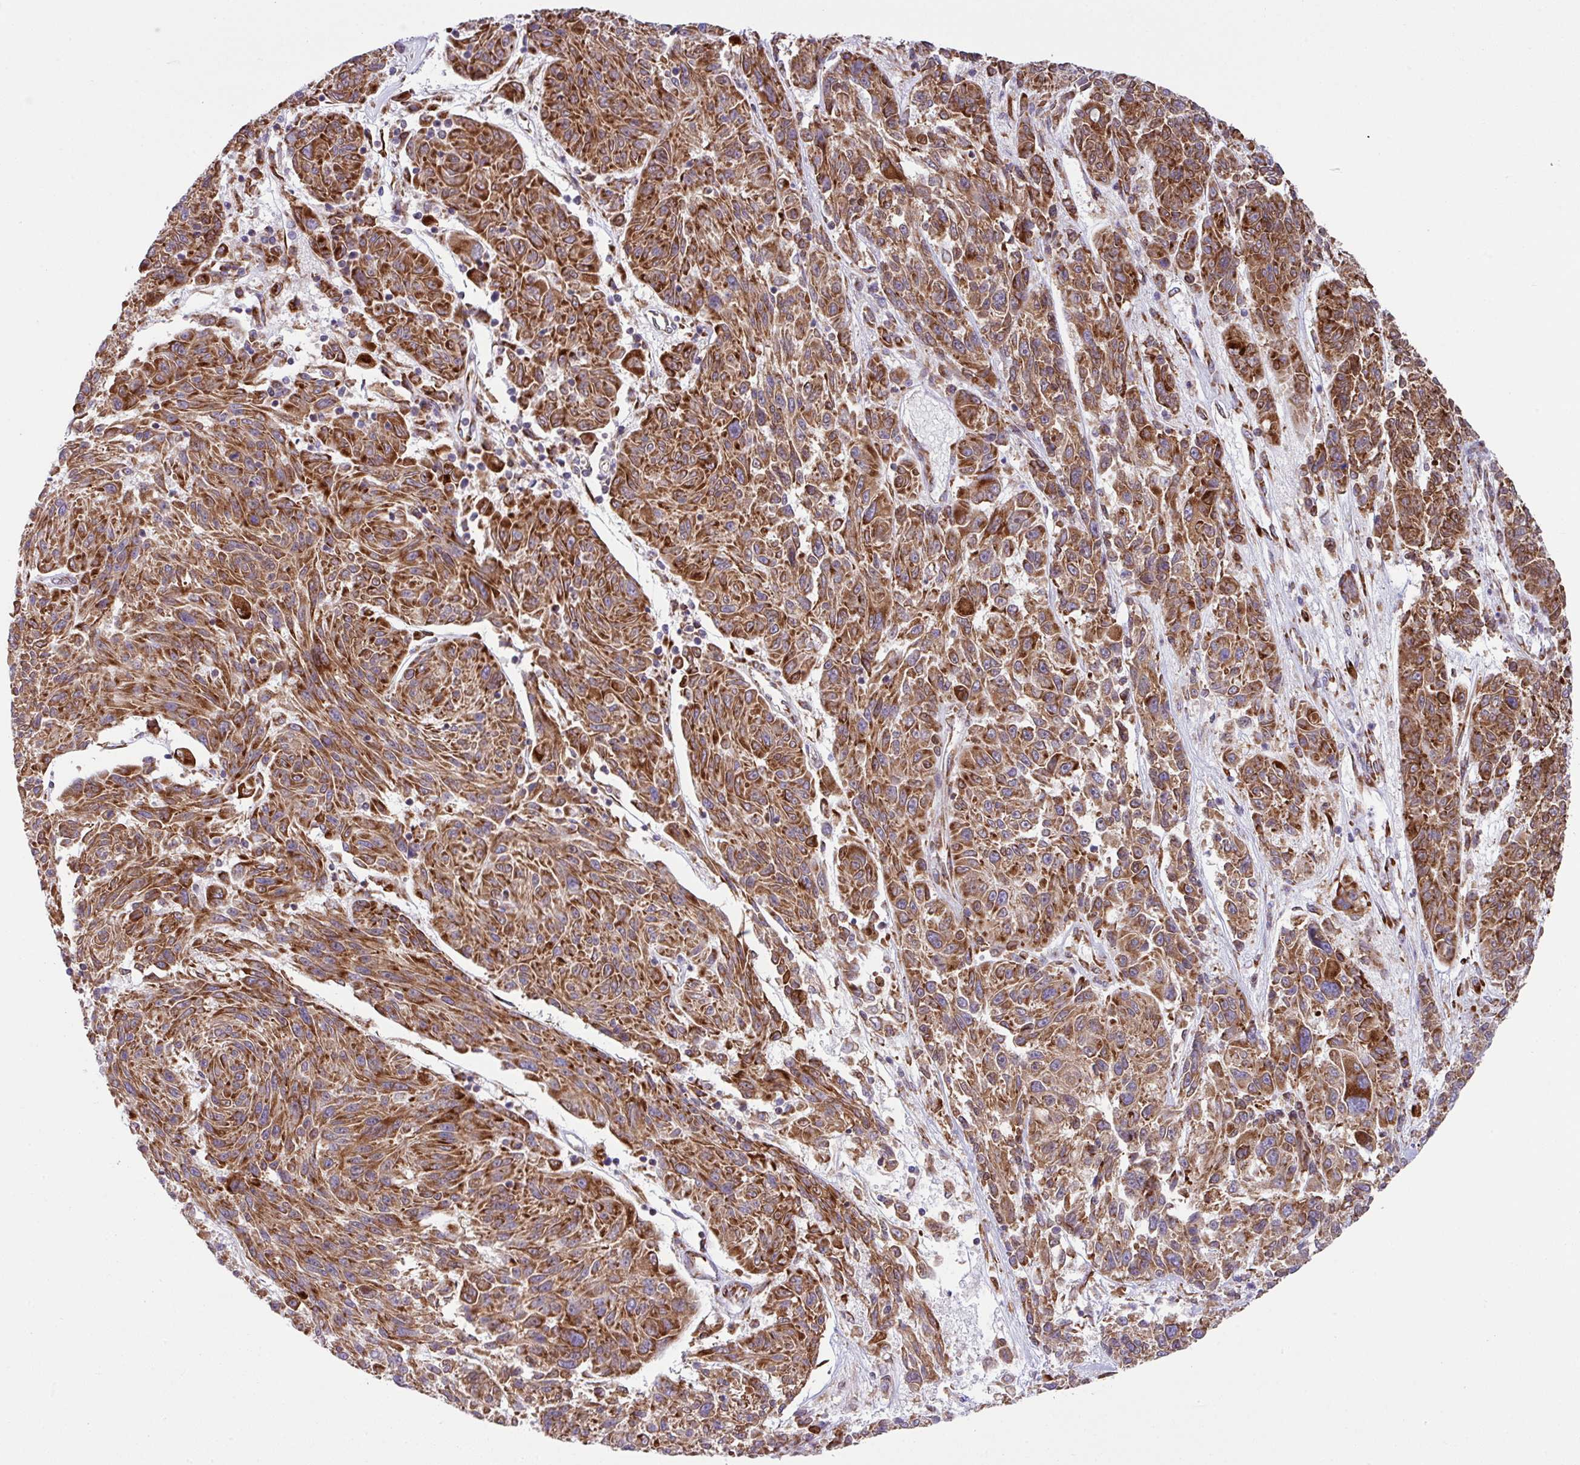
{"staining": {"intensity": "strong", "quantity": ">75%", "location": "cytoplasmic/membranous"}, "tissue": "melanoma", "cell_type": "Tumor cells", "image_type": "cancer", "snomed": [{"axis": "morphology", "description": "Malignant melanoma, NOS"}, {"axis": "topography", "description": "Skin"}], "caption": "Protein staining of melanoma tissue displays strong cytoplasmic/membranous positivity in approximately >75% of tumor cells. Nuclei are stained in blue.", "gene": "SLC39A7", "patient": {"sex": "male", "age": 53}}